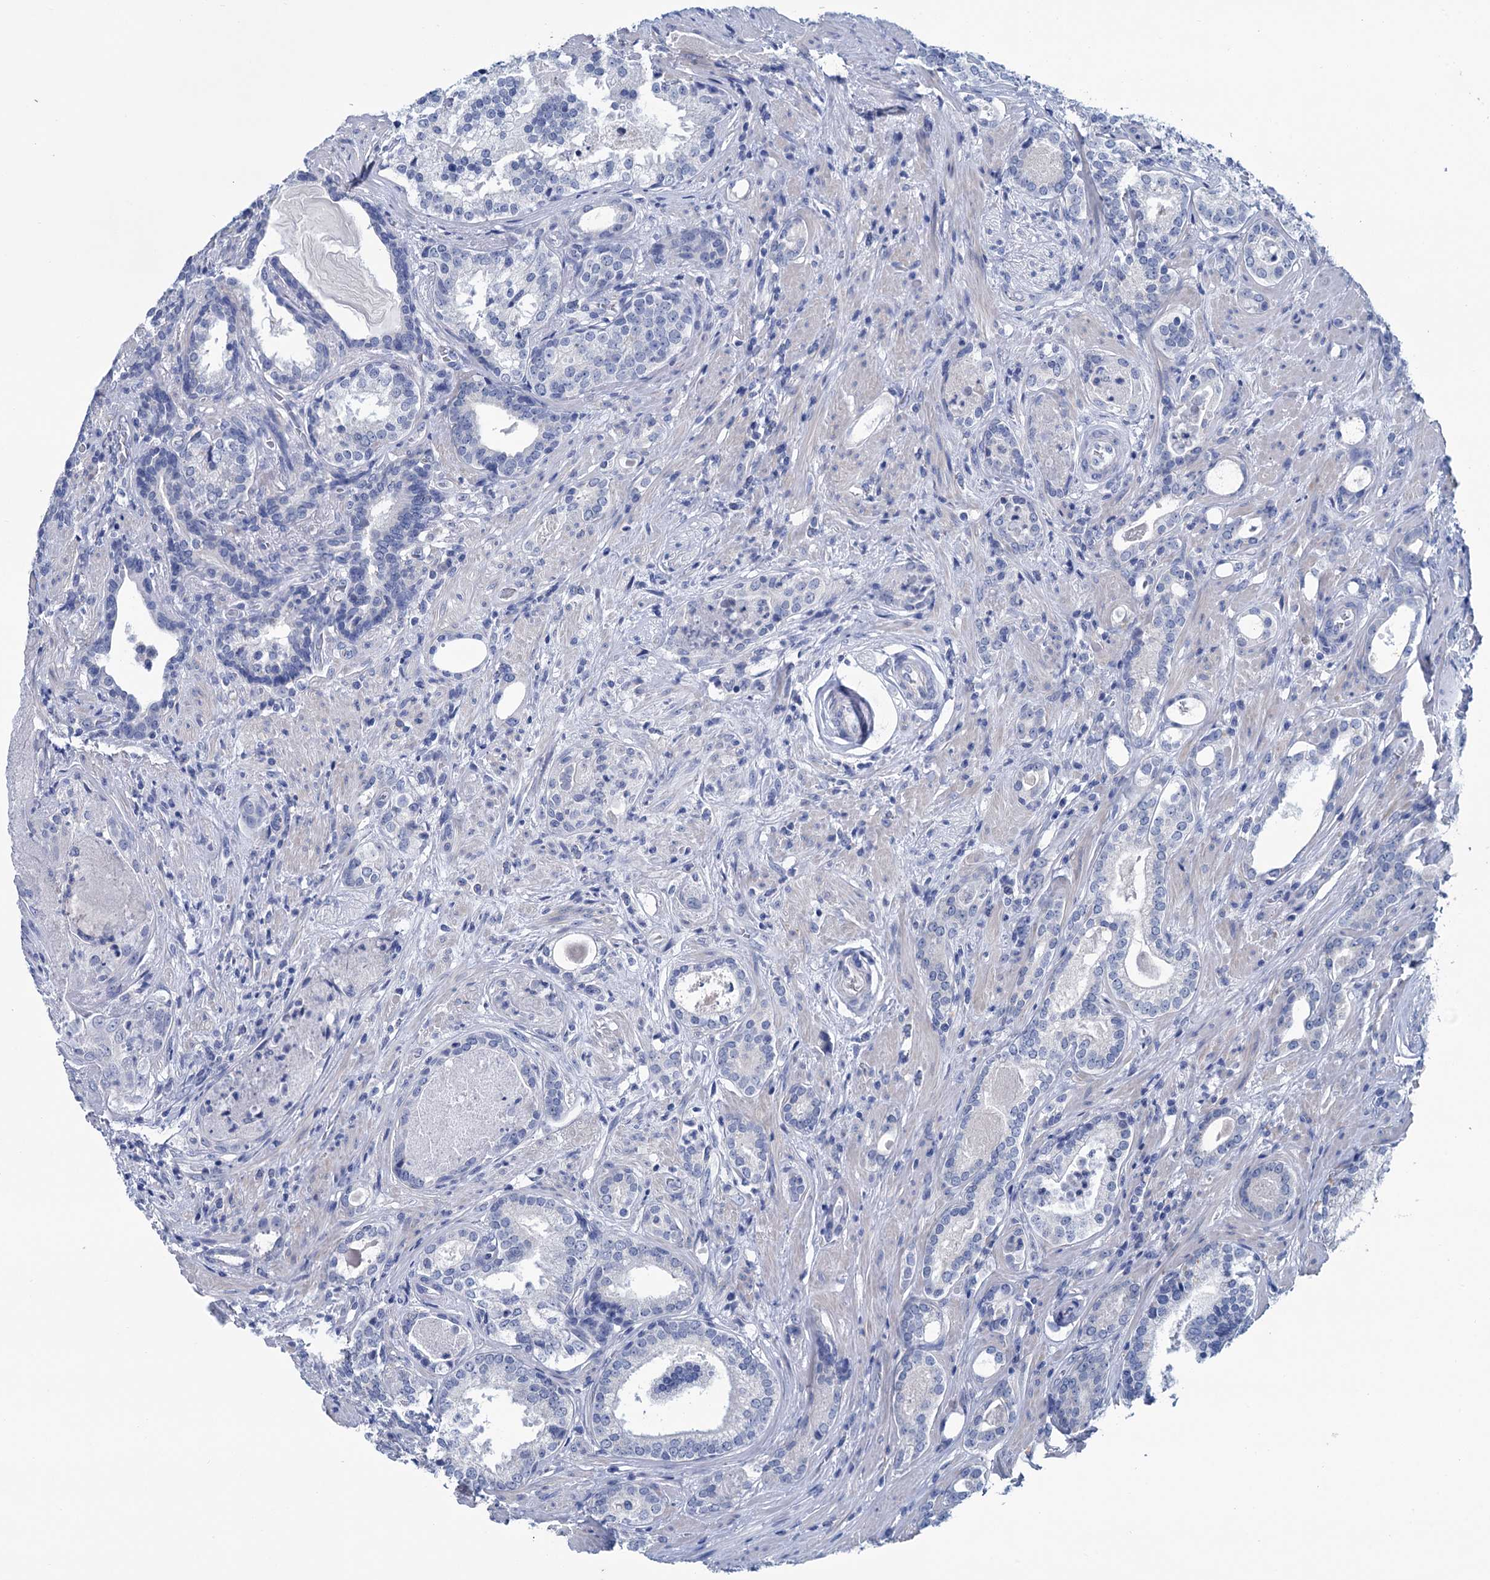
{"staining": {"intensity": "negative", "quantity": "none", "location": "none"}, "tissue": "prostate cancer", "cell_type": "Tumor cells", "image_type": "cancer", "snomed": [{"axis": "morphology", "description": "Adenocarcinoma, High grade"}, {"axis": "topography", "description": "Prostate"}], "caption": "Immunohistochemistry (IHC) of human adenocarcinoma (high-grade) (prostate) demonstrates no positivity in tumor cells. (DAB immunohistochemistry, high magnification).", "gene": "MYOZ3", "patient": {"sex": "male", "age": 58}}